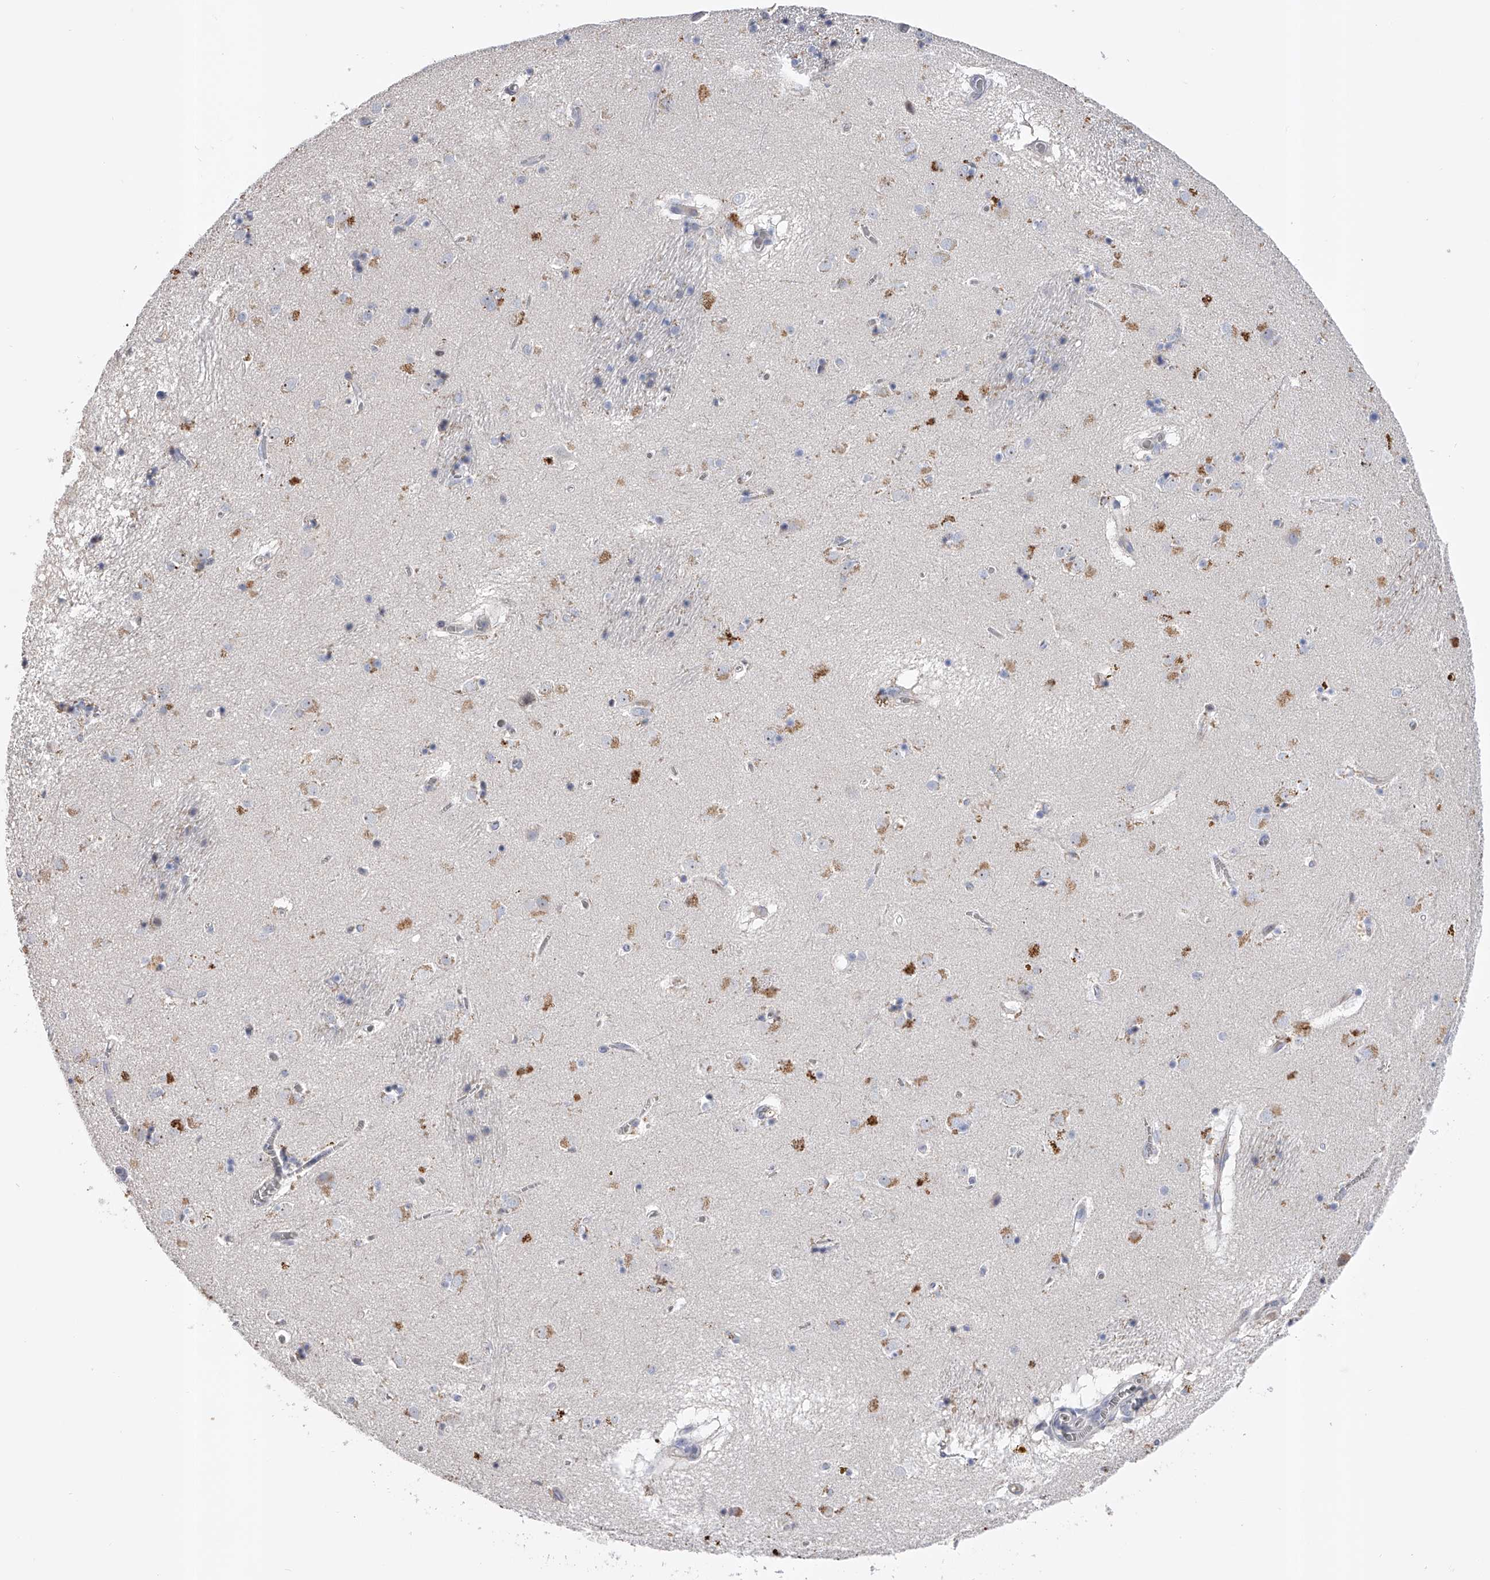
{"staining": {"intensity": "negative", "quantity": "none", "location": "none"}, "tissue": "caudate", "cell_type": "Glial cells", "image_type": "normal", "snomed": [{"axis": "morphology", "description": "Normal tissue, NOS"}, {"axis": "topography", "description": "Lateral ventricle wall"}], "caption": "Immunohistochemistry of benign caudate exhibits no expression in glial cells. (DAB (3,3'-diaminobenzidine) immunohistochemistry visualized using brightfield microscopy, high magnification).", "gene": "RWDD2A", "patient": {"sex": "male", "age": 70}}